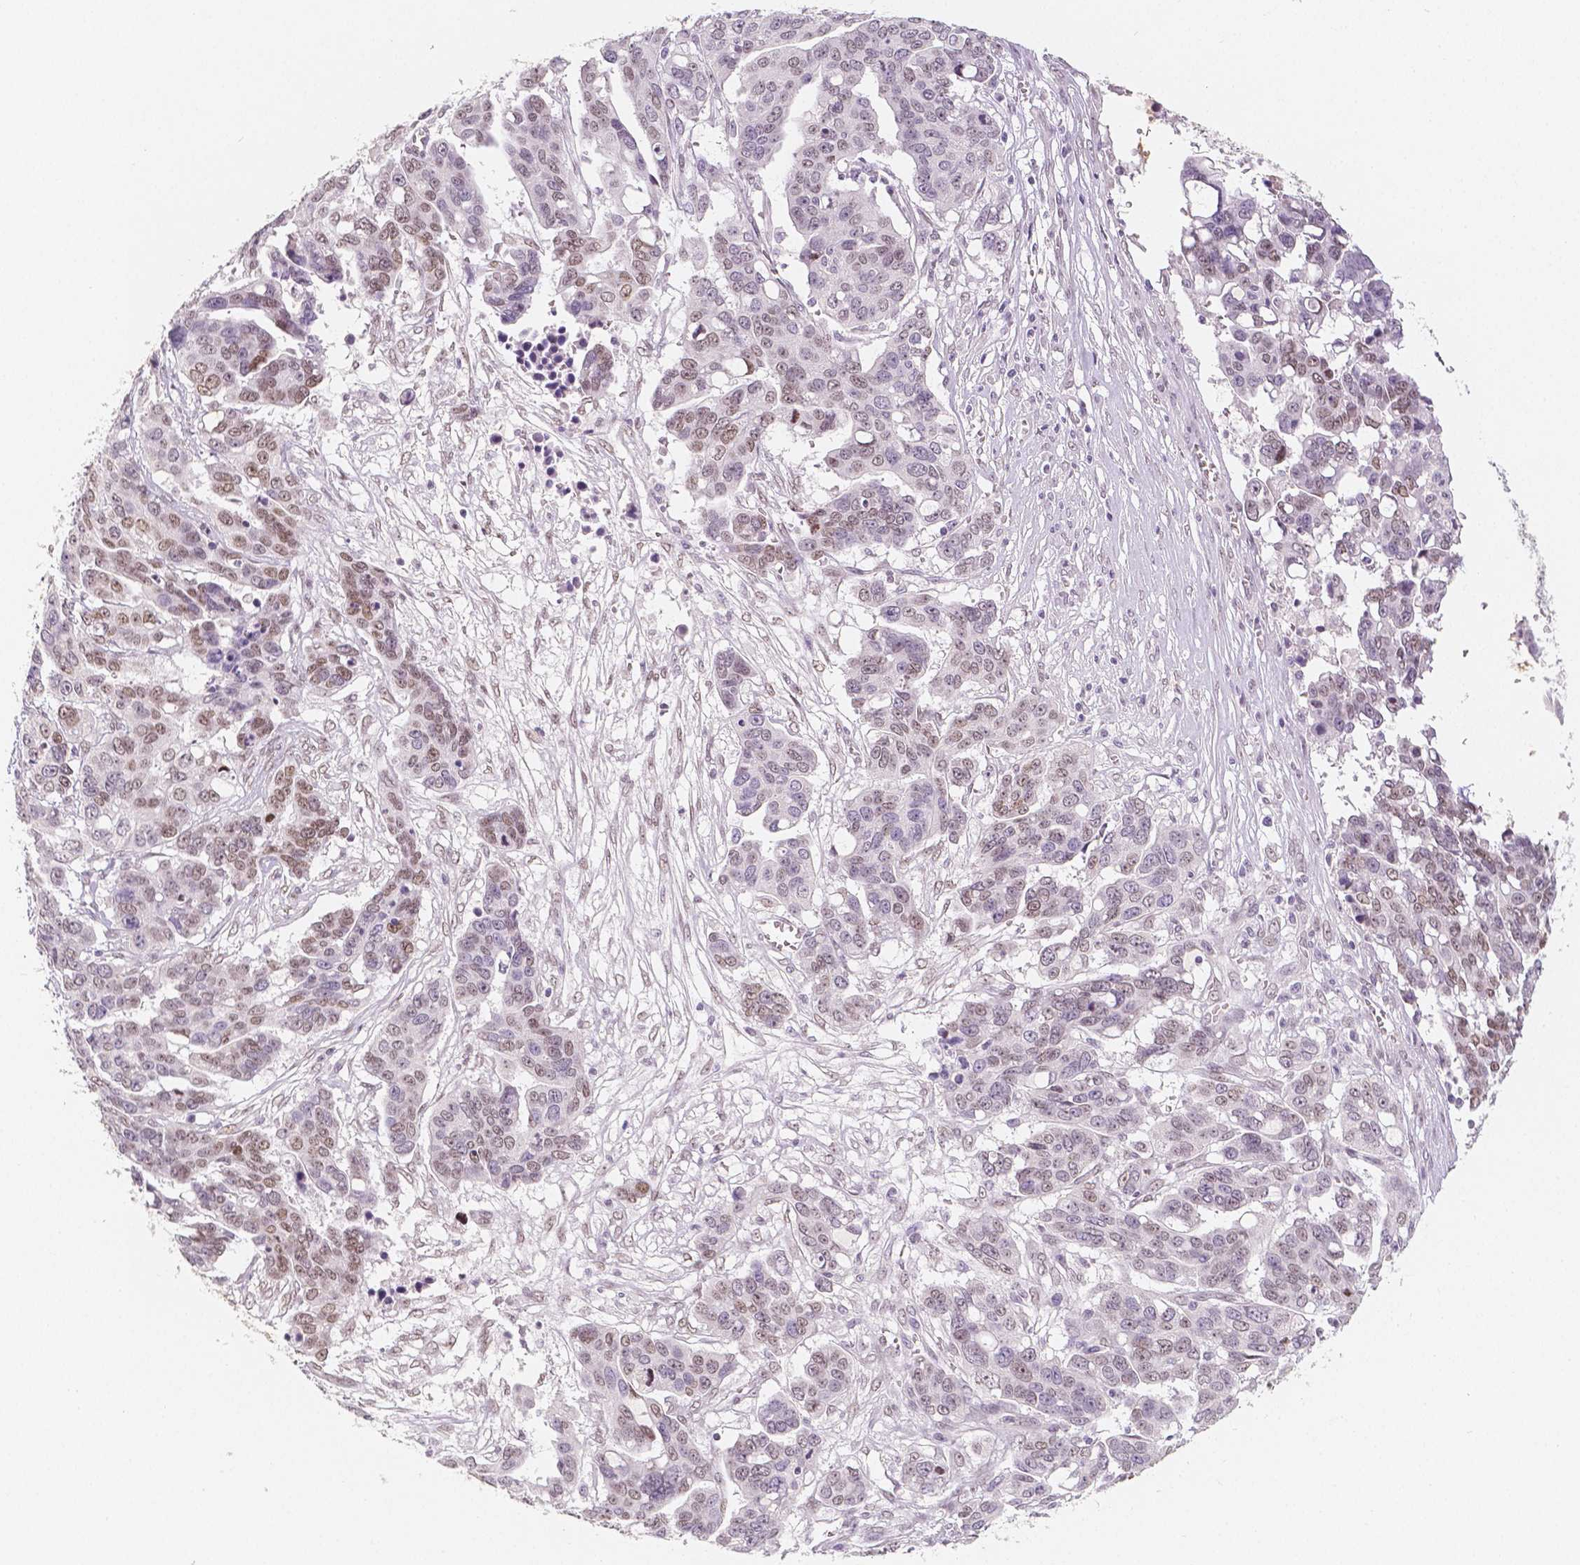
{"staining": {"intensity": "moderate", "quantity": "25%-75%", "location": "nuclear"}, "tissue": "ovarian cancer", "cell_type": "Tumor cells", "image_type": "cancer", "snomed": [{"axis": "morphology", "description": "Carcinoma, endometroid"}, {"axis": "topography", "description": "Ovary"}], "caption": "Protein positivity by immunohistochemistry exhibits moderate nuclear staining in about 25%-75% of tumor cells in ovarian cancer.", "gene": "KDM5B", "patient": {"sex": "female", "age": 78}}